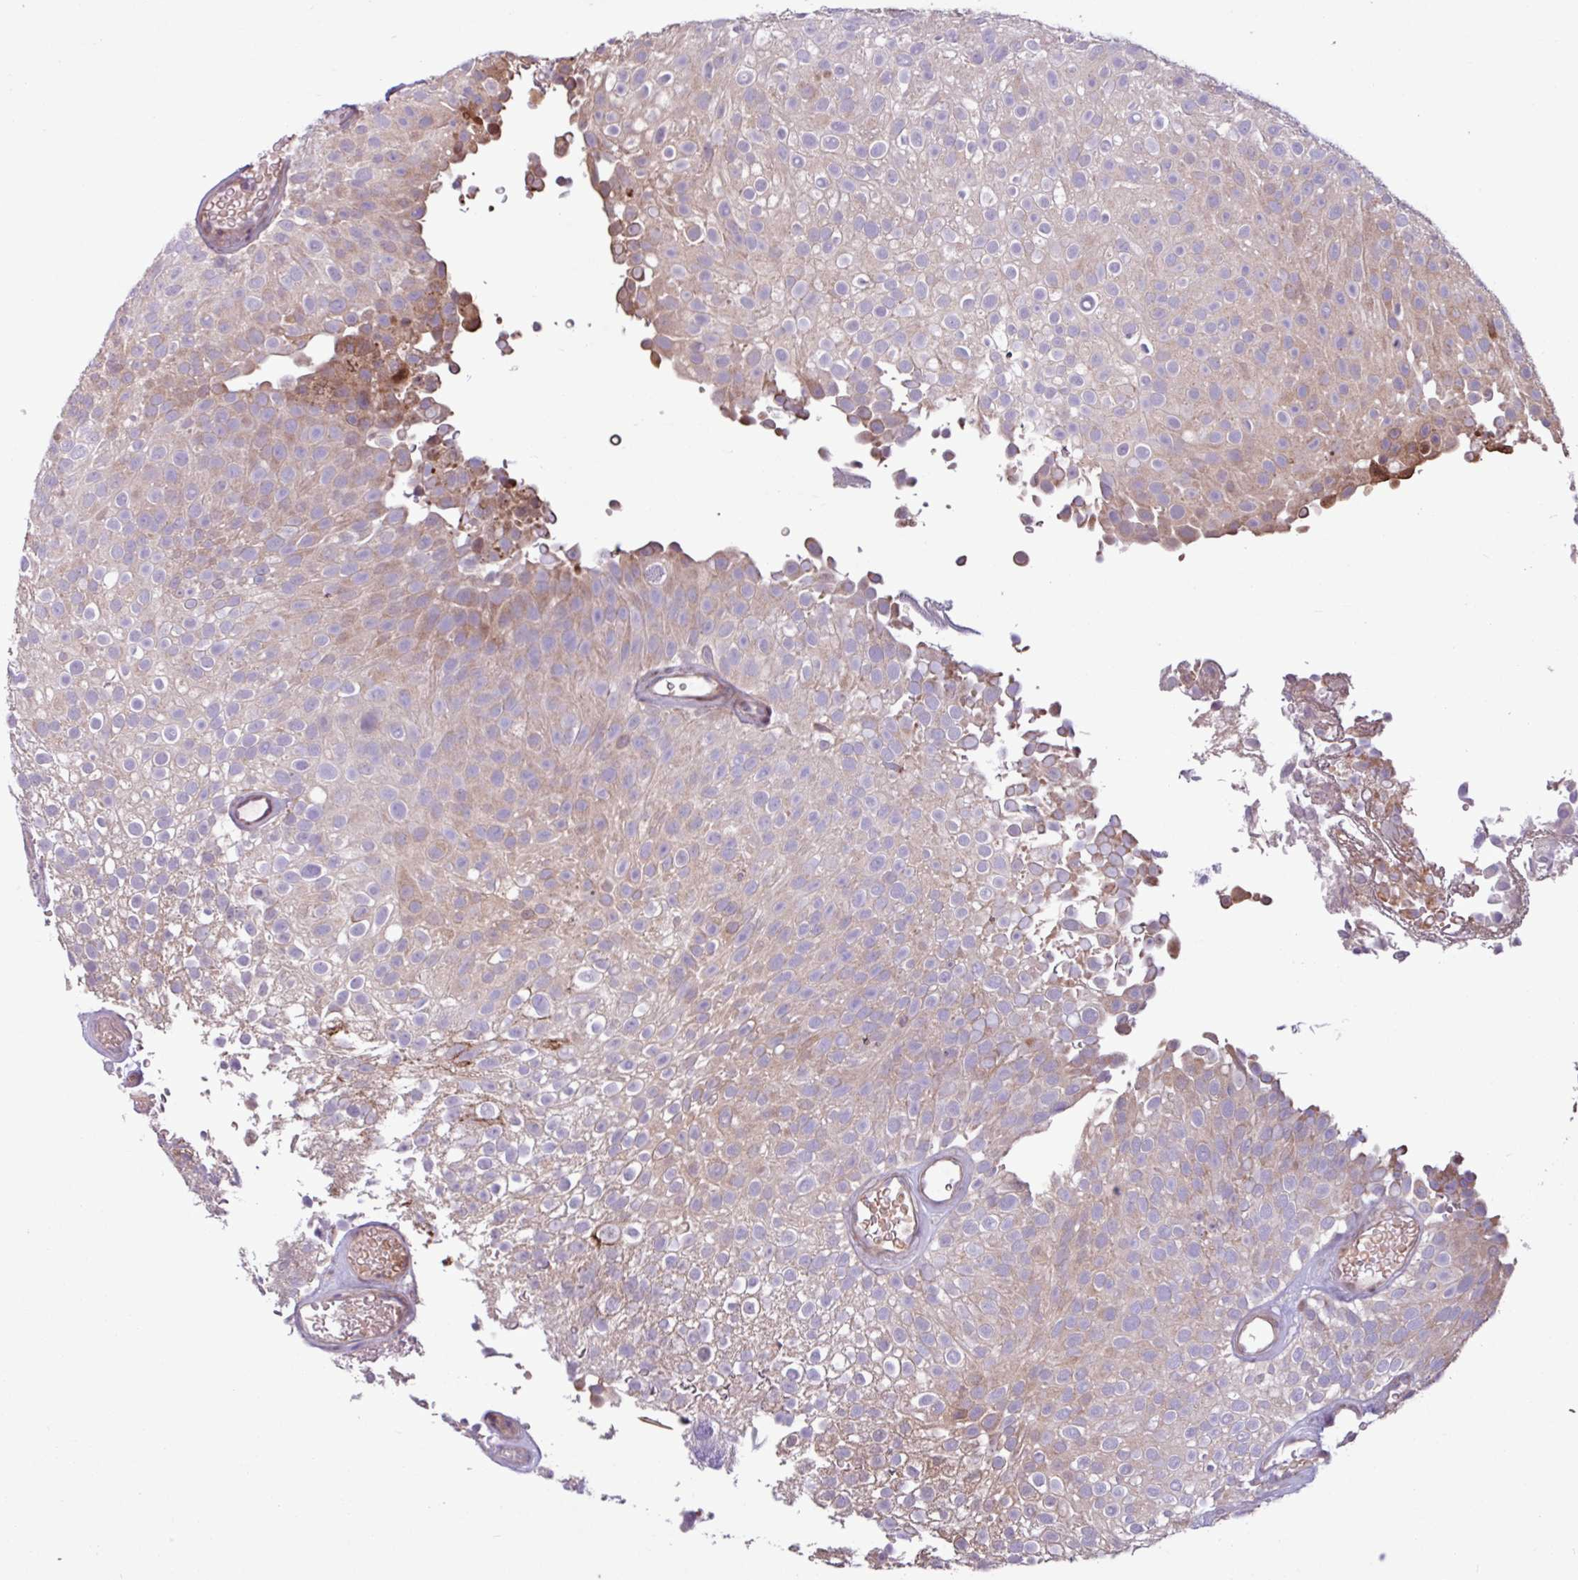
{"staining": {"intensity": "weak", "quantity": "<25%", "location": "cytoplasmic/membranous"}, "tissue": "urothelial cancer", "cell_type": "Tumor cells", "image_type": "cancer", "snomed": [{"axis": "morphology", "description": "Urothelial carcinoma, Low grade"}, {"axis": "topography", "description": "Urinary bladder"}], "caption": "Tumor cells show no significant protein positivity in urothelial carcinoma (low-grade).", "gene": "PDPR", "patient": {"sex": "male", "age": 78}}